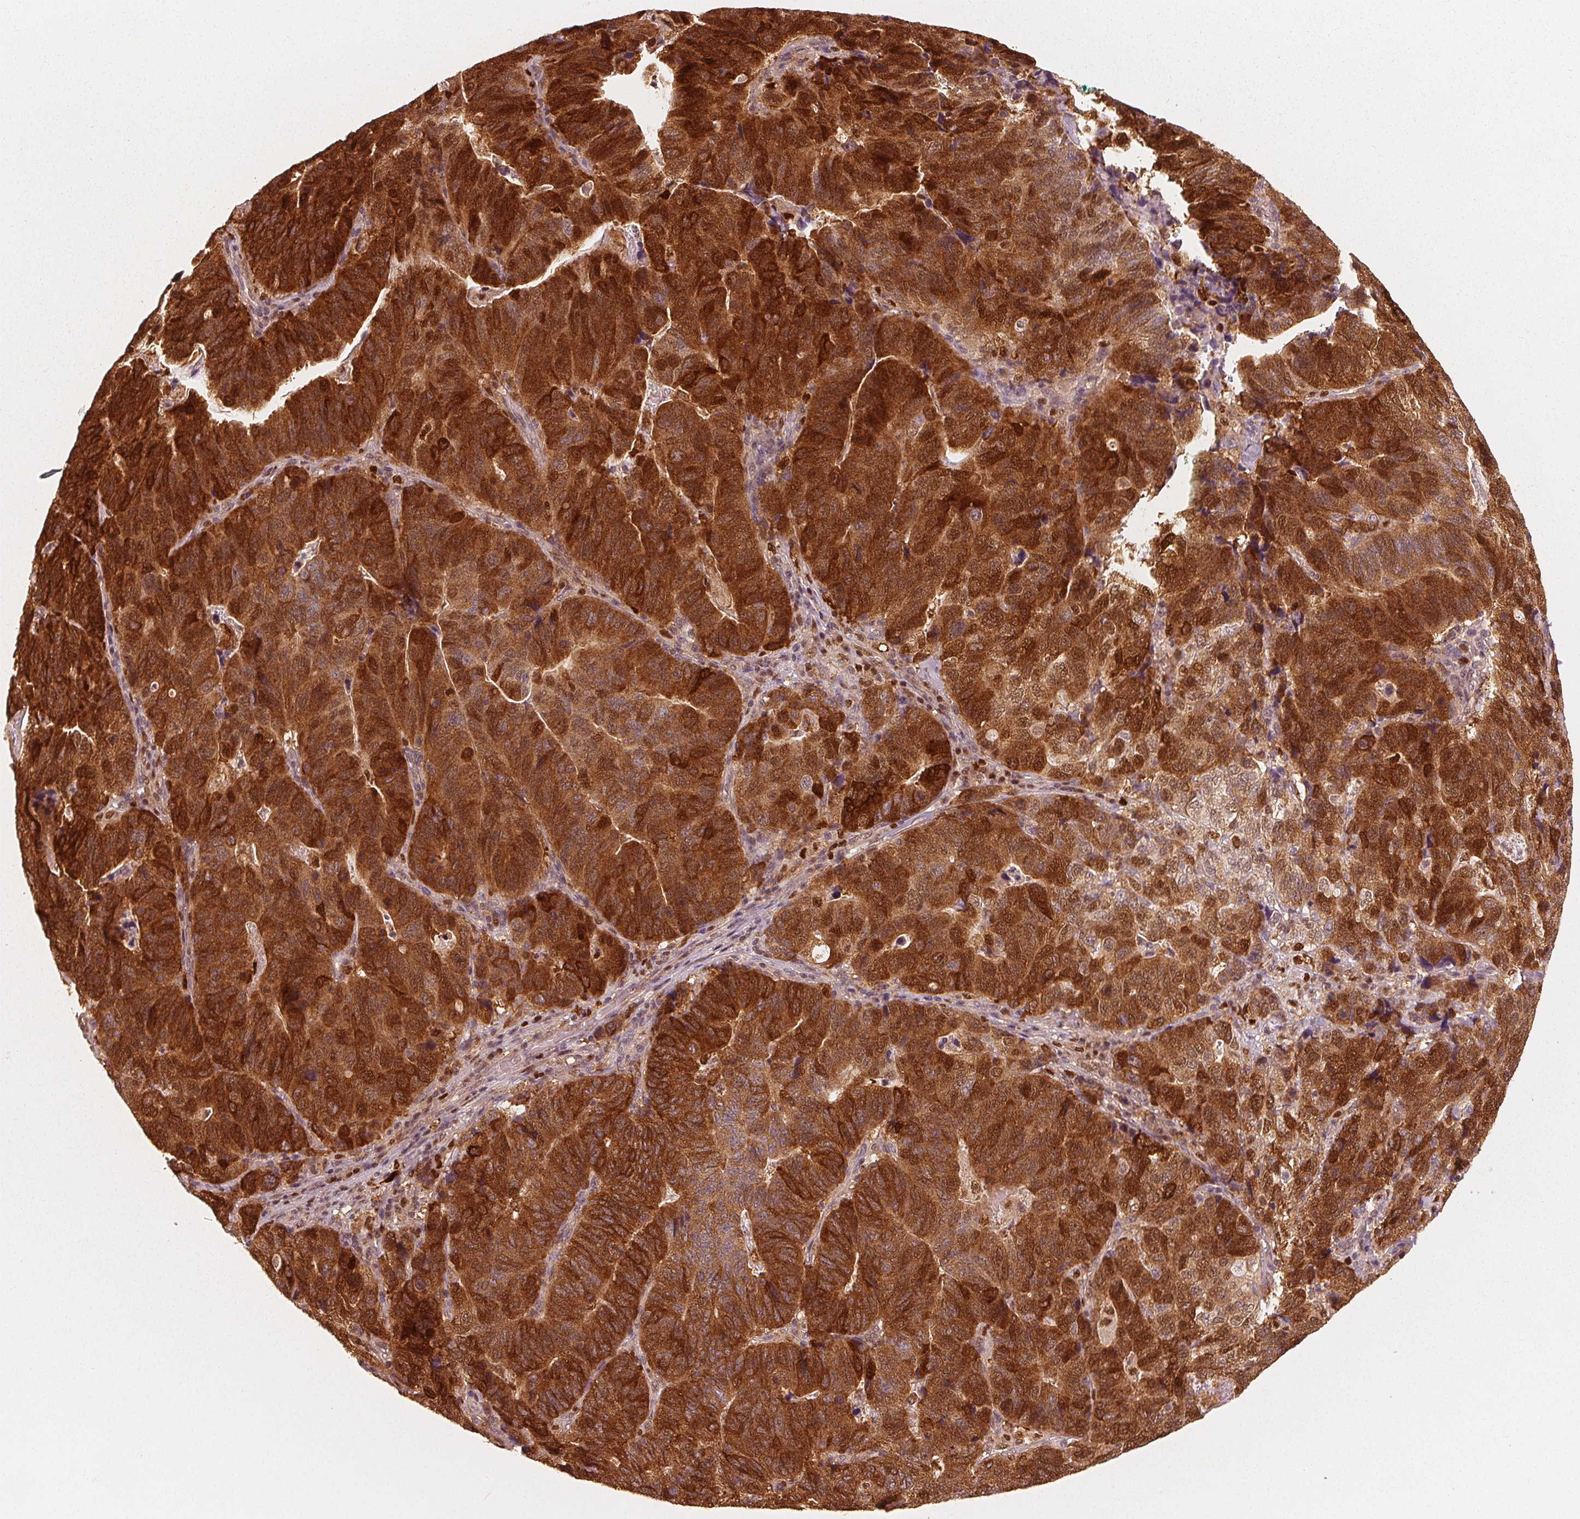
{"staining": {"intensity": "strong", "quantity": ">75%", "location": "cytoplasmic/membranous,nuclear"}, "tissue": "stomach cancer", "cell_type": "Tumor cells", "image_type": "cancer", "snomed": [{"axis": "morphology", "description": "Adenocarcinoma, NOS"}, {"axis": "topography", "description": "Stomach, upper"}], "caption": "This is an image of immunohistochemistry (IHC) staining of stomach adenocarcinoma, which shows strong positivity in the cytoplasmic/membranous and nuclear of tumor cells.", "gene": "SQSTM1", "patient": {"sex": "female", "age": 67}}